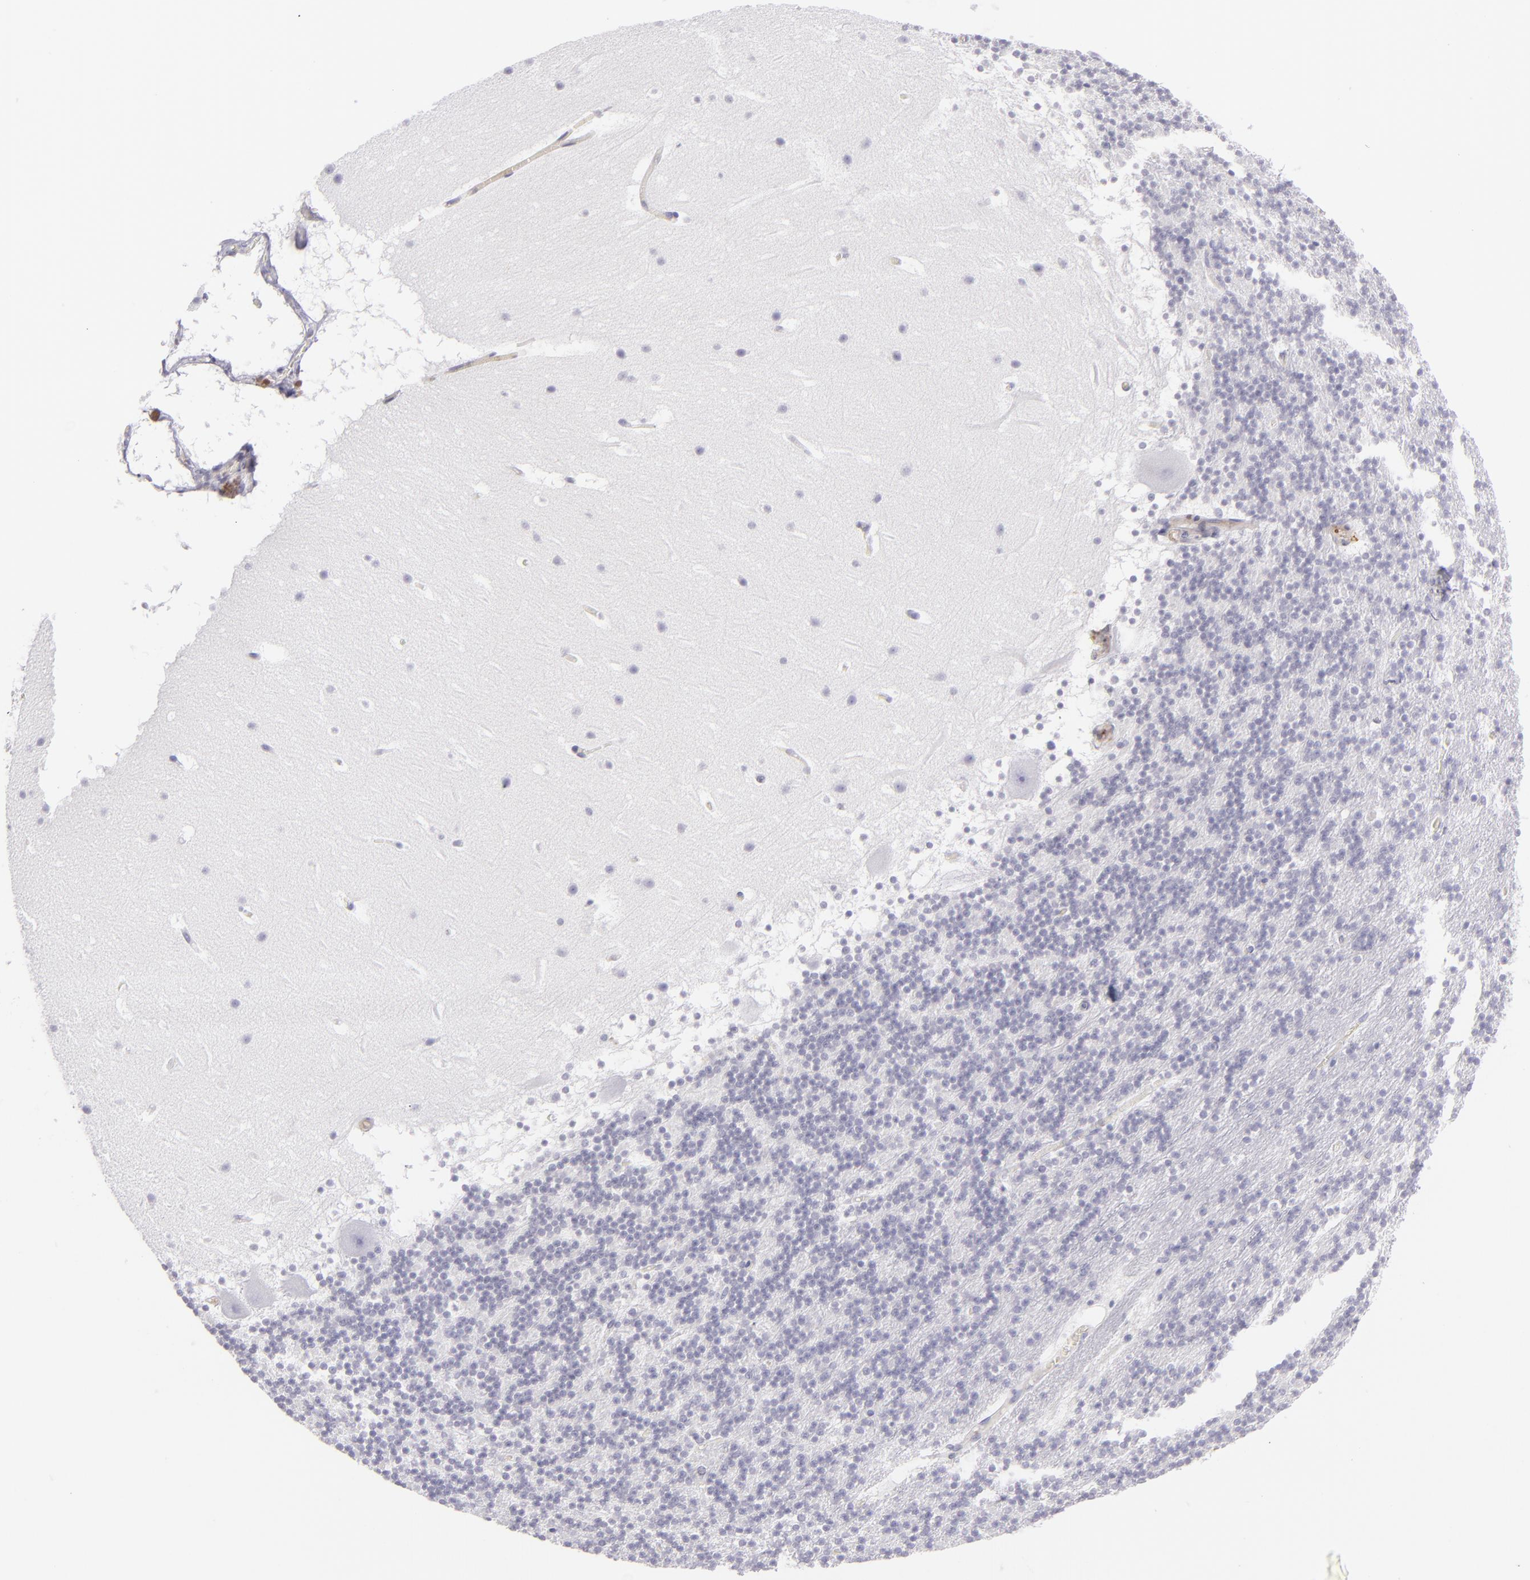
{"staining": {"intensity": "negative", "quantity": "none", "location": "none"}, "tissue": "cerebellum", "cell_type": "Cells in granular layer", "image_type": "normal", "snomed": [{"axis": "morphology", "description": "Normal tissue, NOS"}, {"axis": "topography", "description": "Cerebellum"}], "caption": "IHC histopathology image of unremarkable cerebellum: human cerebellum stained with DAB (3,3'-diaminobenzidine) exhibits no significant protein positivity in cells in granular layer.", "gene": "THBD", "patient": {"sex": "male", "age": 45}}